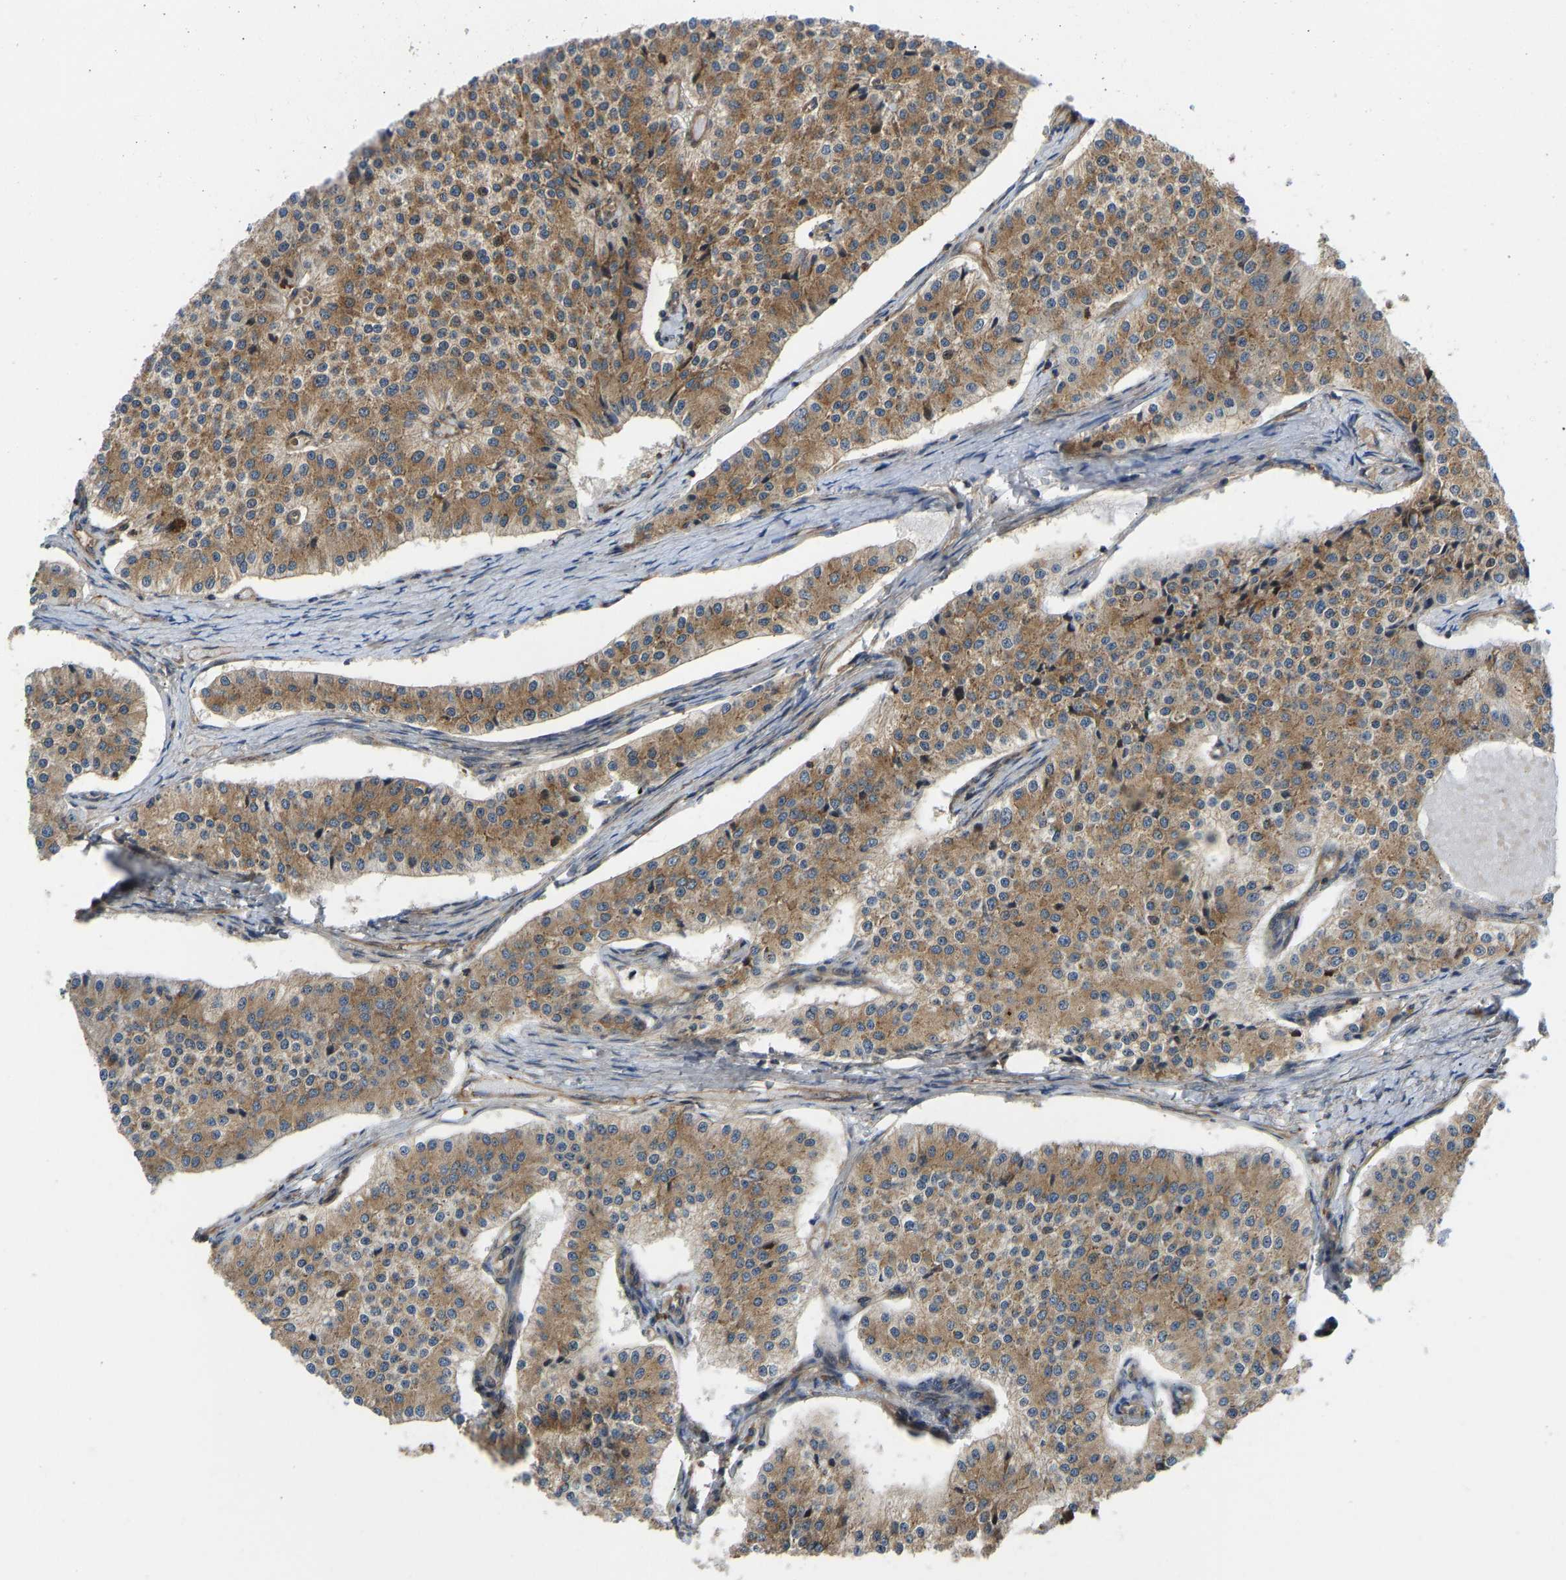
{"staining": {"intensity": "moderate", "quantity": ">75%", "location": "cytoplasmic/membranous"}, "tissue": "carcinoid", "cell_type": "Tumor cells", "image_type": "cancer", "snomed": [{"axis": "morphology", "description": "Carcinoid, malignant, NOS"}, {"axis": "topography", "description": "Colon"}], "caption": "An image of human malignant carcinoid stained for a protein exhibits moderate cytoplasmic/membranous brown staining in tumor cells. (brown staining indicates protein expression, while blue staining denotes nuclei).", "gene": "RASGRF2", "patient": {"sex": "female", "age": 52}}